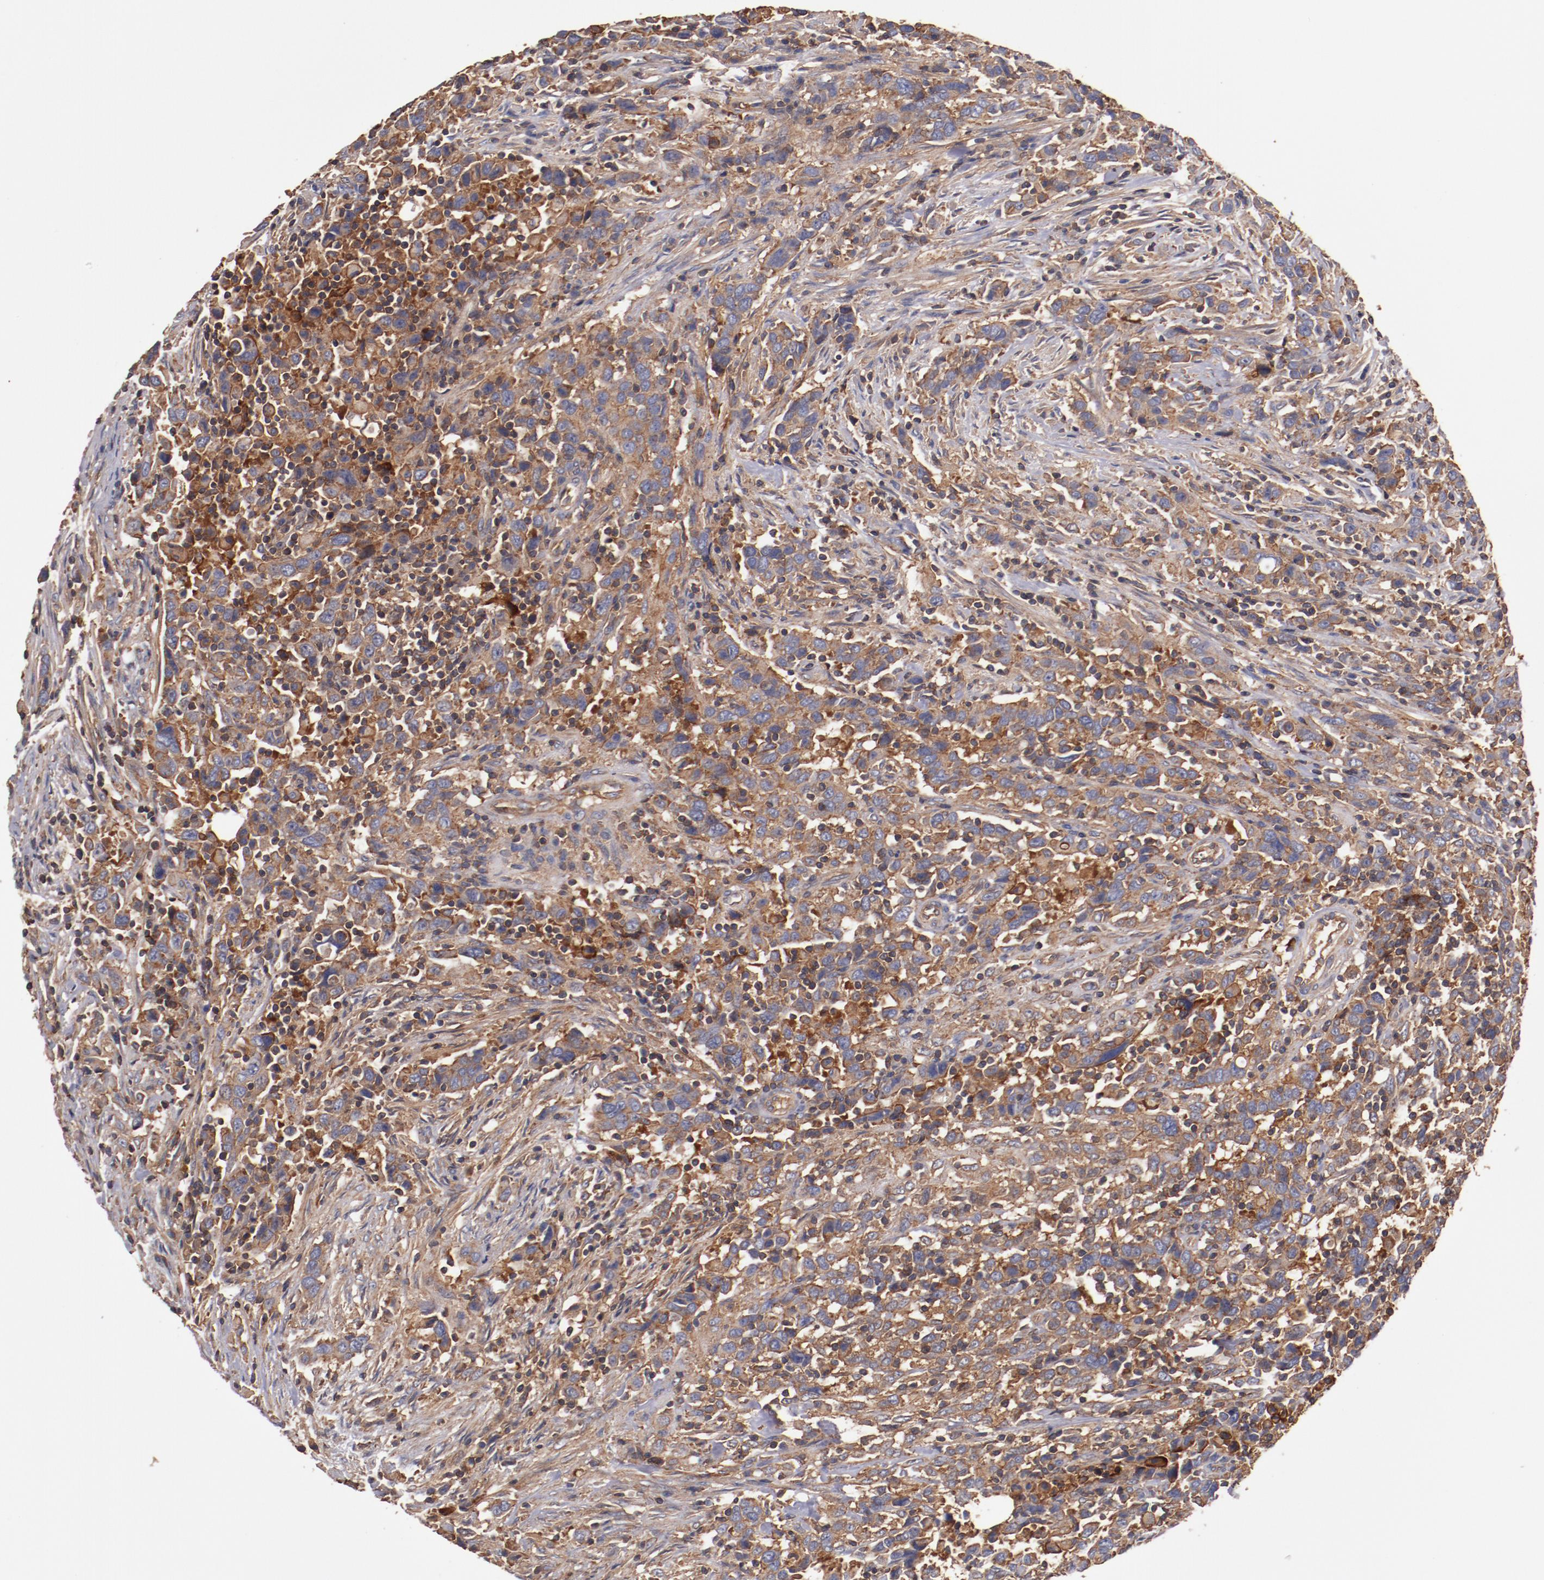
{"staining": {"intensity": "strong", "quantity": ">75%", "location": "cytoplasmic/membranous"}, "tissue": "urothelial cancer", "cell_type": "Tumor cells", "image_type": "cancer", "snomed": [{"axis": "morphology", "description": "Urothelial carcinoma, High grade"}, {"axis": "topography", "description": "Urinary bladder"}], "caption": "This photomicrograph displays IHC staining of urothelial carcinoma (high-grade), with high strong cytoplasmic/membranous staining in approximately >75% of tumor cells.", "gene": "TMOD3", "patient": {"sex": "male", "age": 61}}